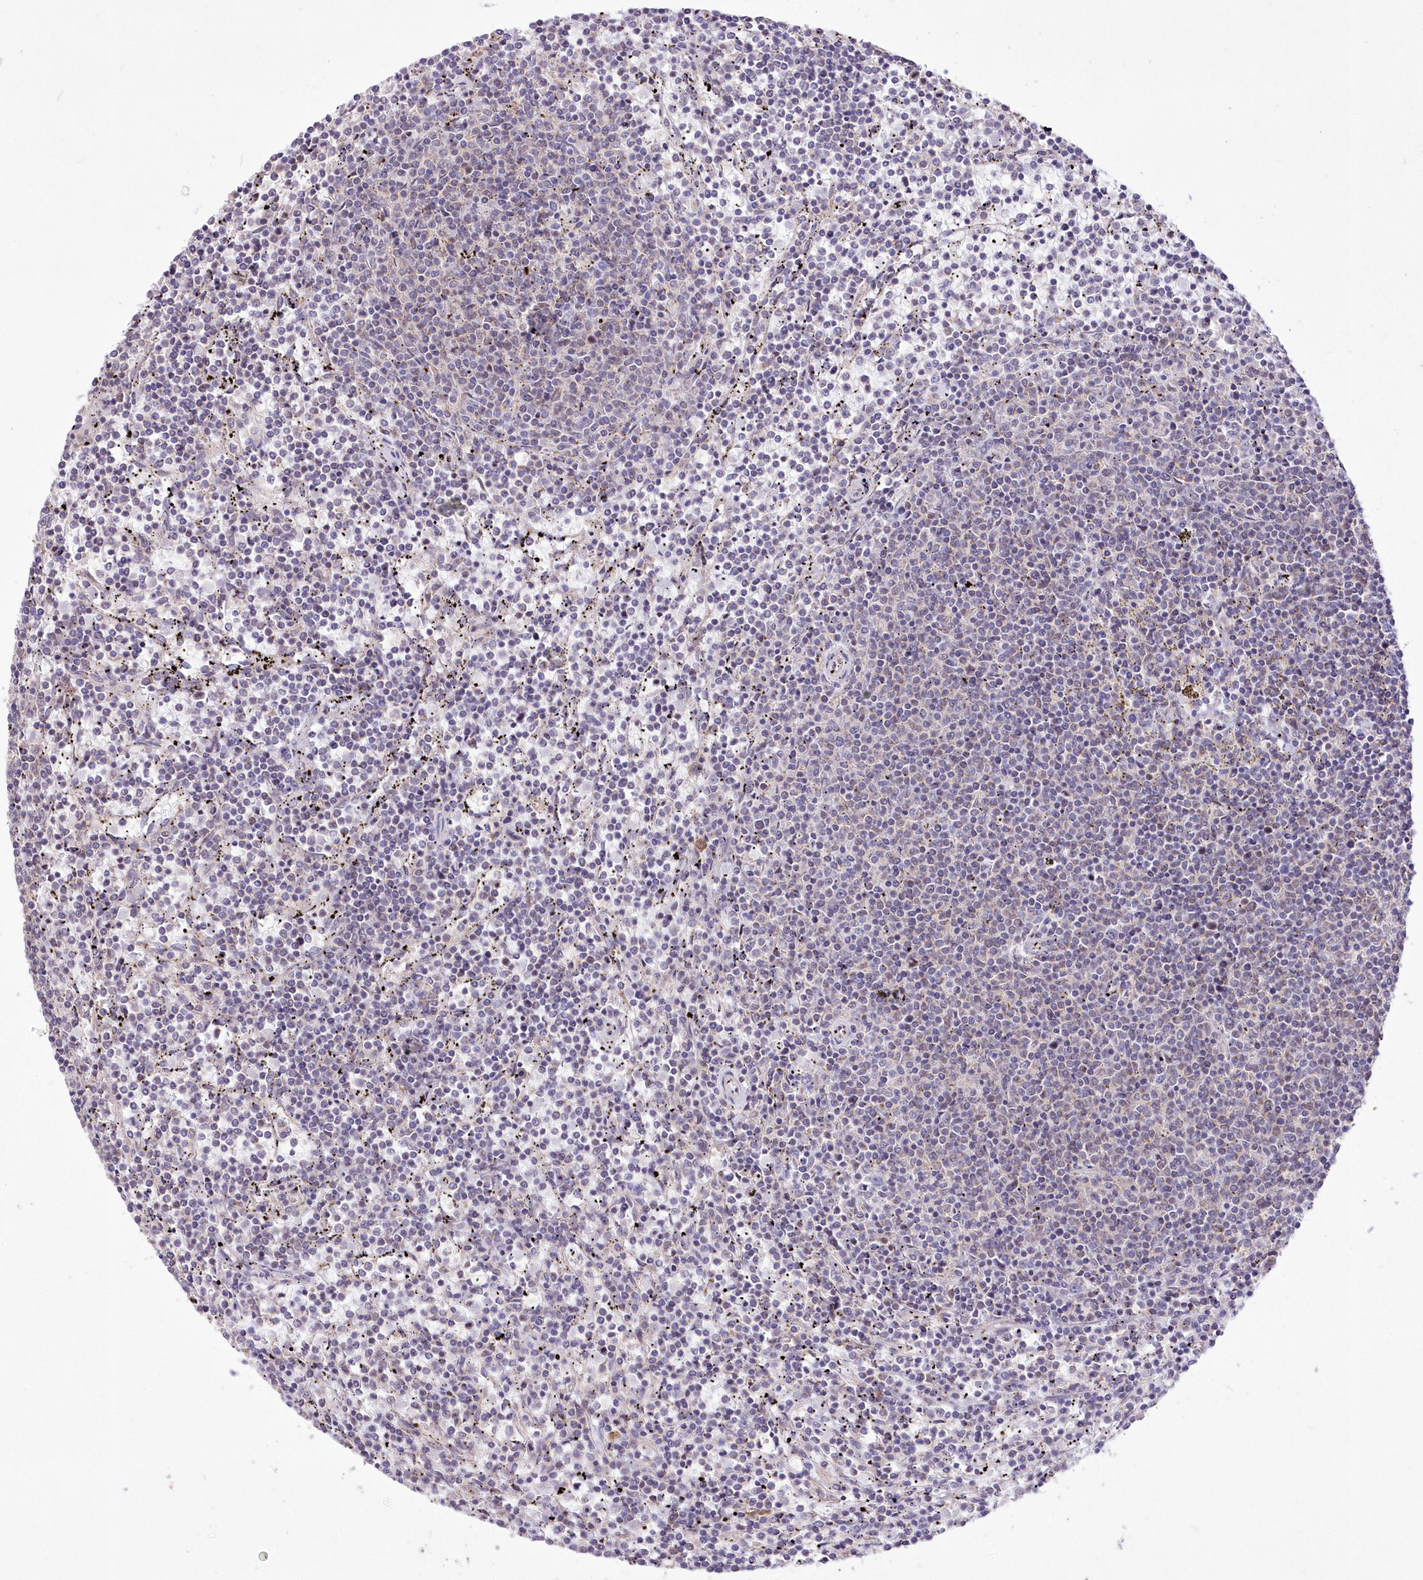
{"staining": {"intensity": "negative", "quantity": "none", "location": "none"}, "tissue": "lymphoma", "cell_type": "Tumor cells", "image_type": "cancer", "snomed": [{"axis": "morphology", "description": "Malignant lymphoma, non-Hodgkin's type, Low grade"}, {"axis": "topography", "description": "Spleen"}], "caption": "There is no significant positivity in tumor cells of malignant lymphoma, non-Hodgkin's type (low-grade). (DAB (3,3'-diaminobenzidine) IHC visualized using brightfield microscopy, high magnification).", "gene": "FAM241B", "patient": {"sex": "female", "age": 50}}